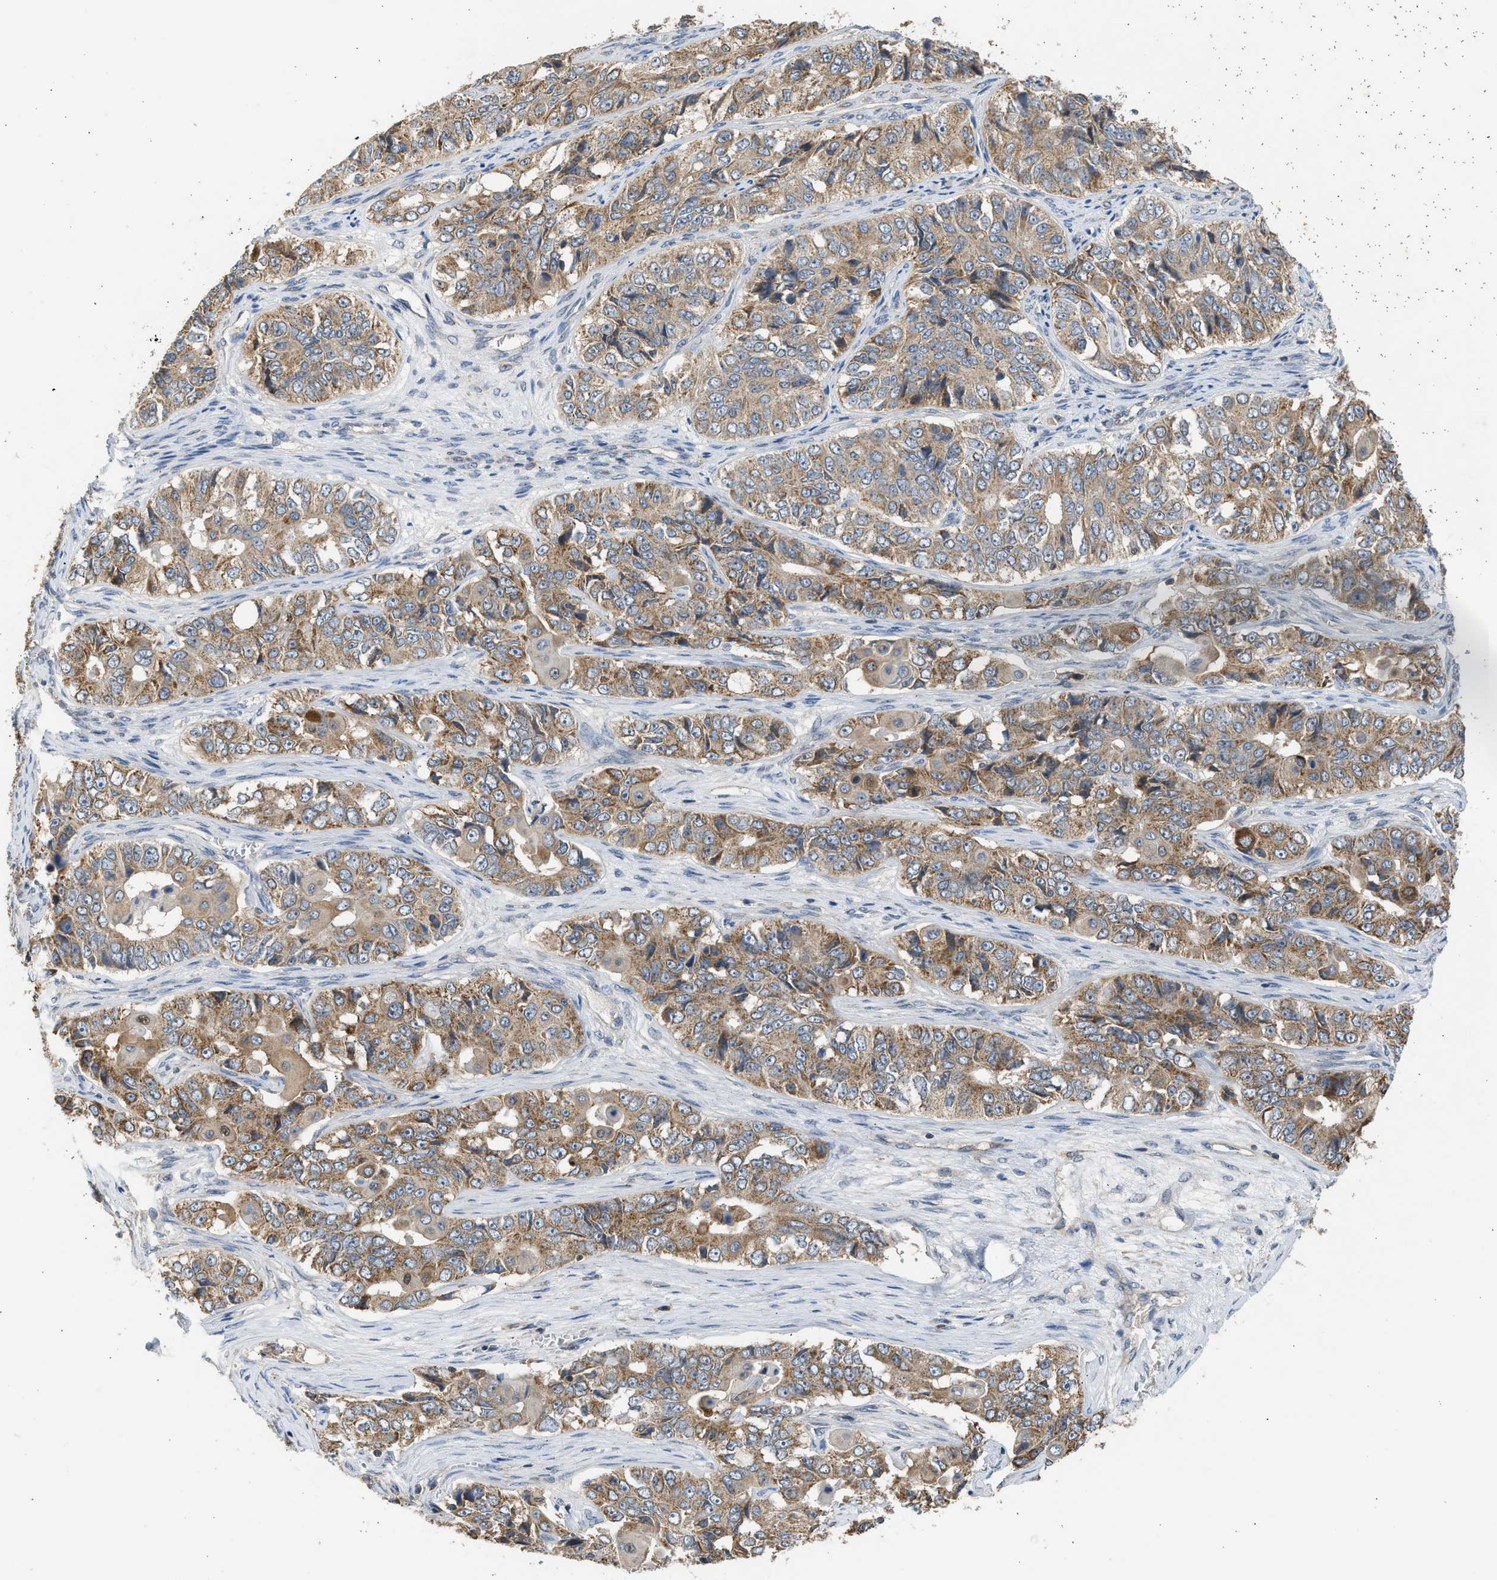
{"staining": {"intensity": "moderate", "quantity": ">75%", "location": "cytoplasmic/membranous"}, "tissue": "ovarian cancer", "cell_type": "Tumor cells", "image_type": "cancer", "snomed": [{"axis": "morphology", "description": "Carcinoma, endometroid"}, {"axis": "topography", "description": "Ovary"}], "caption": "Moderate cytoplasmic/membranous protein expression is appreciated in about >75% of tumor cells in ovarian endometroid carcinoma.", "gene": "CYP1A1", "patient": {"sex": "female", "age": 51}}